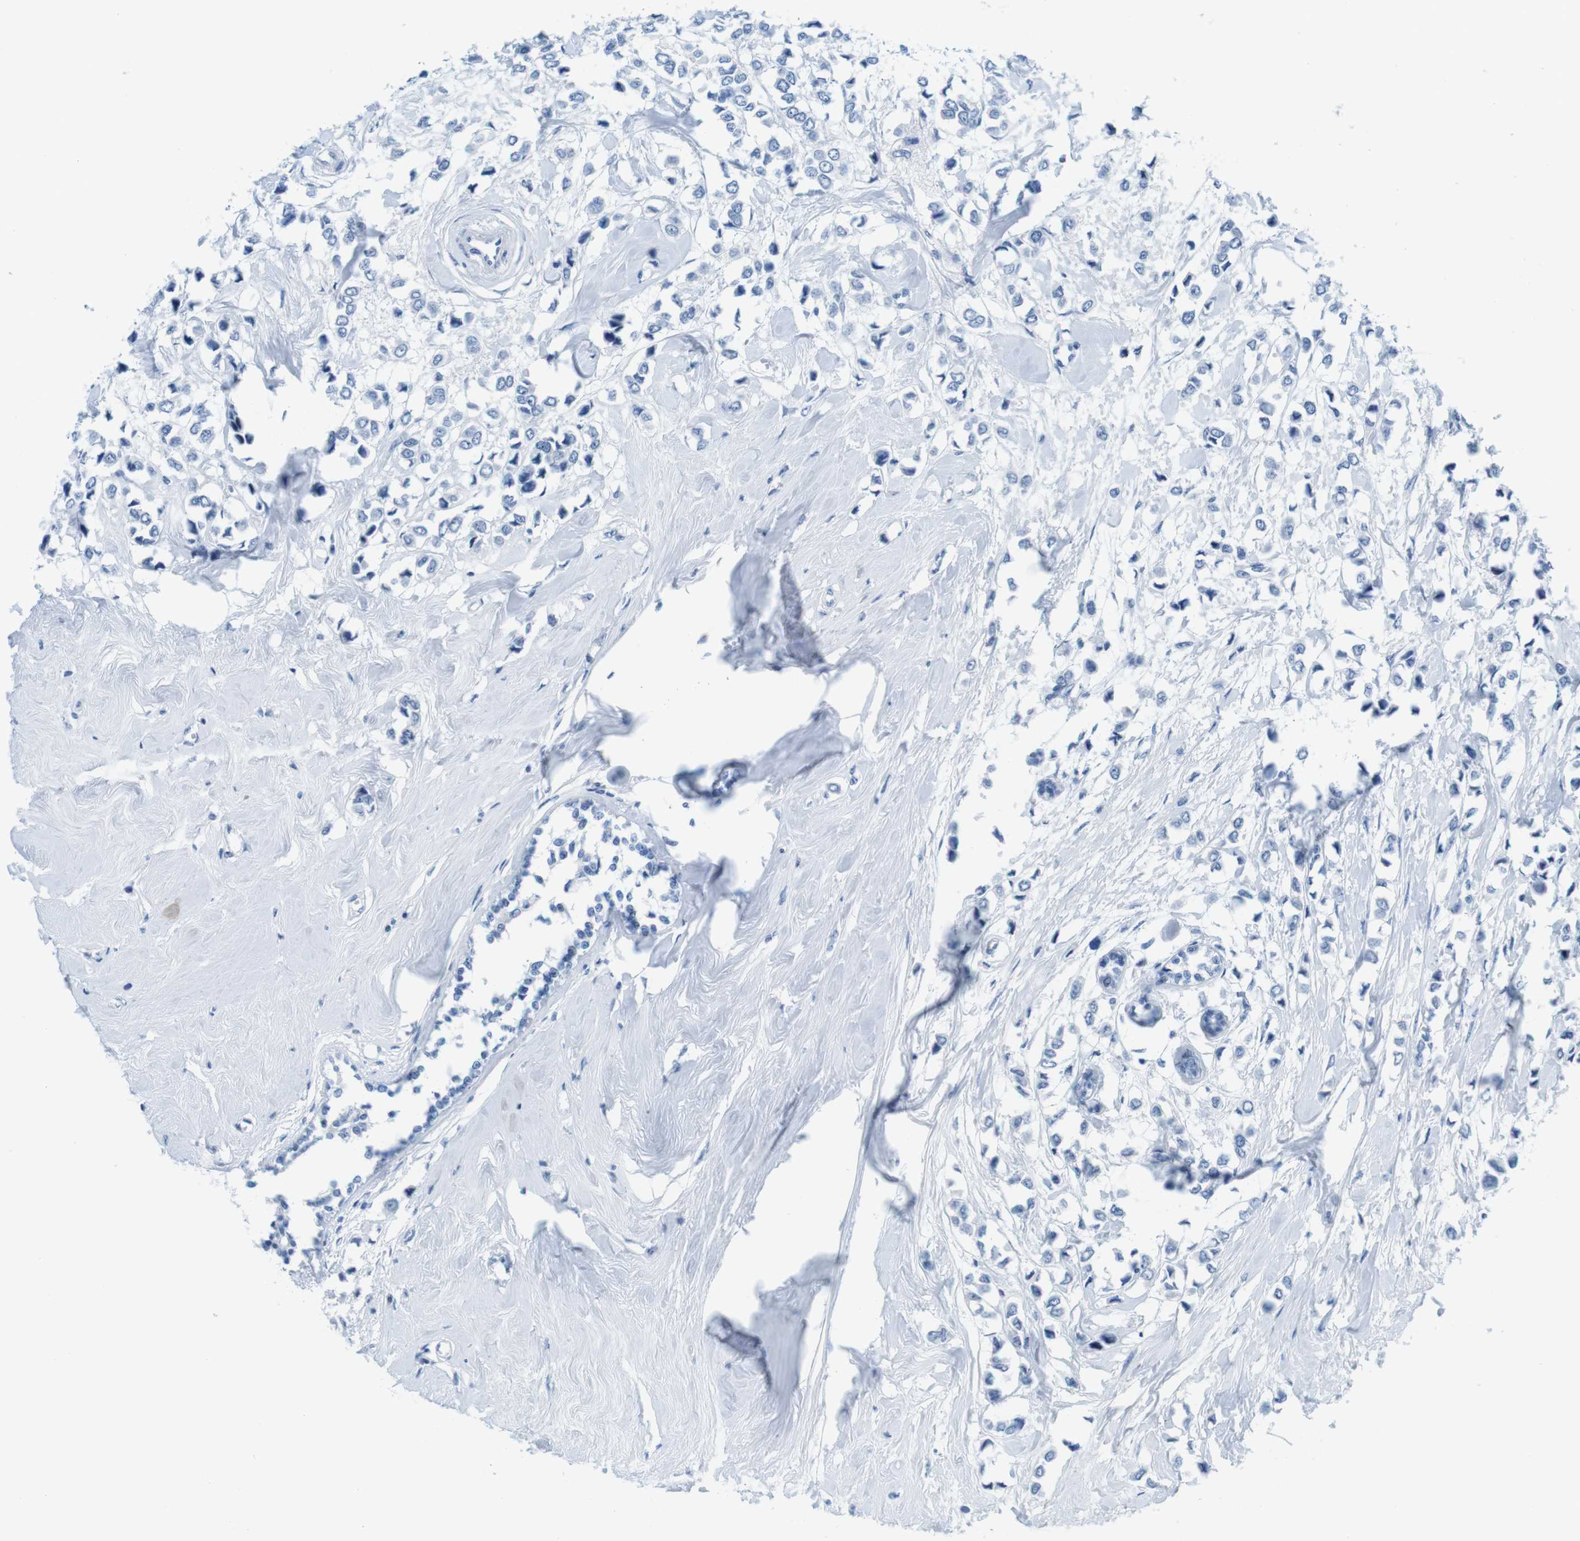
{"staining": {"intensity": "negative", "quantity": "none", "location": "none"}, "tissue": "breast cancer", "cell_type": "Tumor cells", "image_type": "cancer", "snomed": [{"axis": "morphology", "description": "Lobular carcinoma"}, {"axis": "topography", "description": "Breast"}], "caption": "DAB (3,3'-diaminobenzidine) immunohistochemical staining of human lobular carcinoma (breast) shows no significant expression in tumor cells.", "gene": "EIF2B5", "patient": {"sex": "female", "age": 51}}